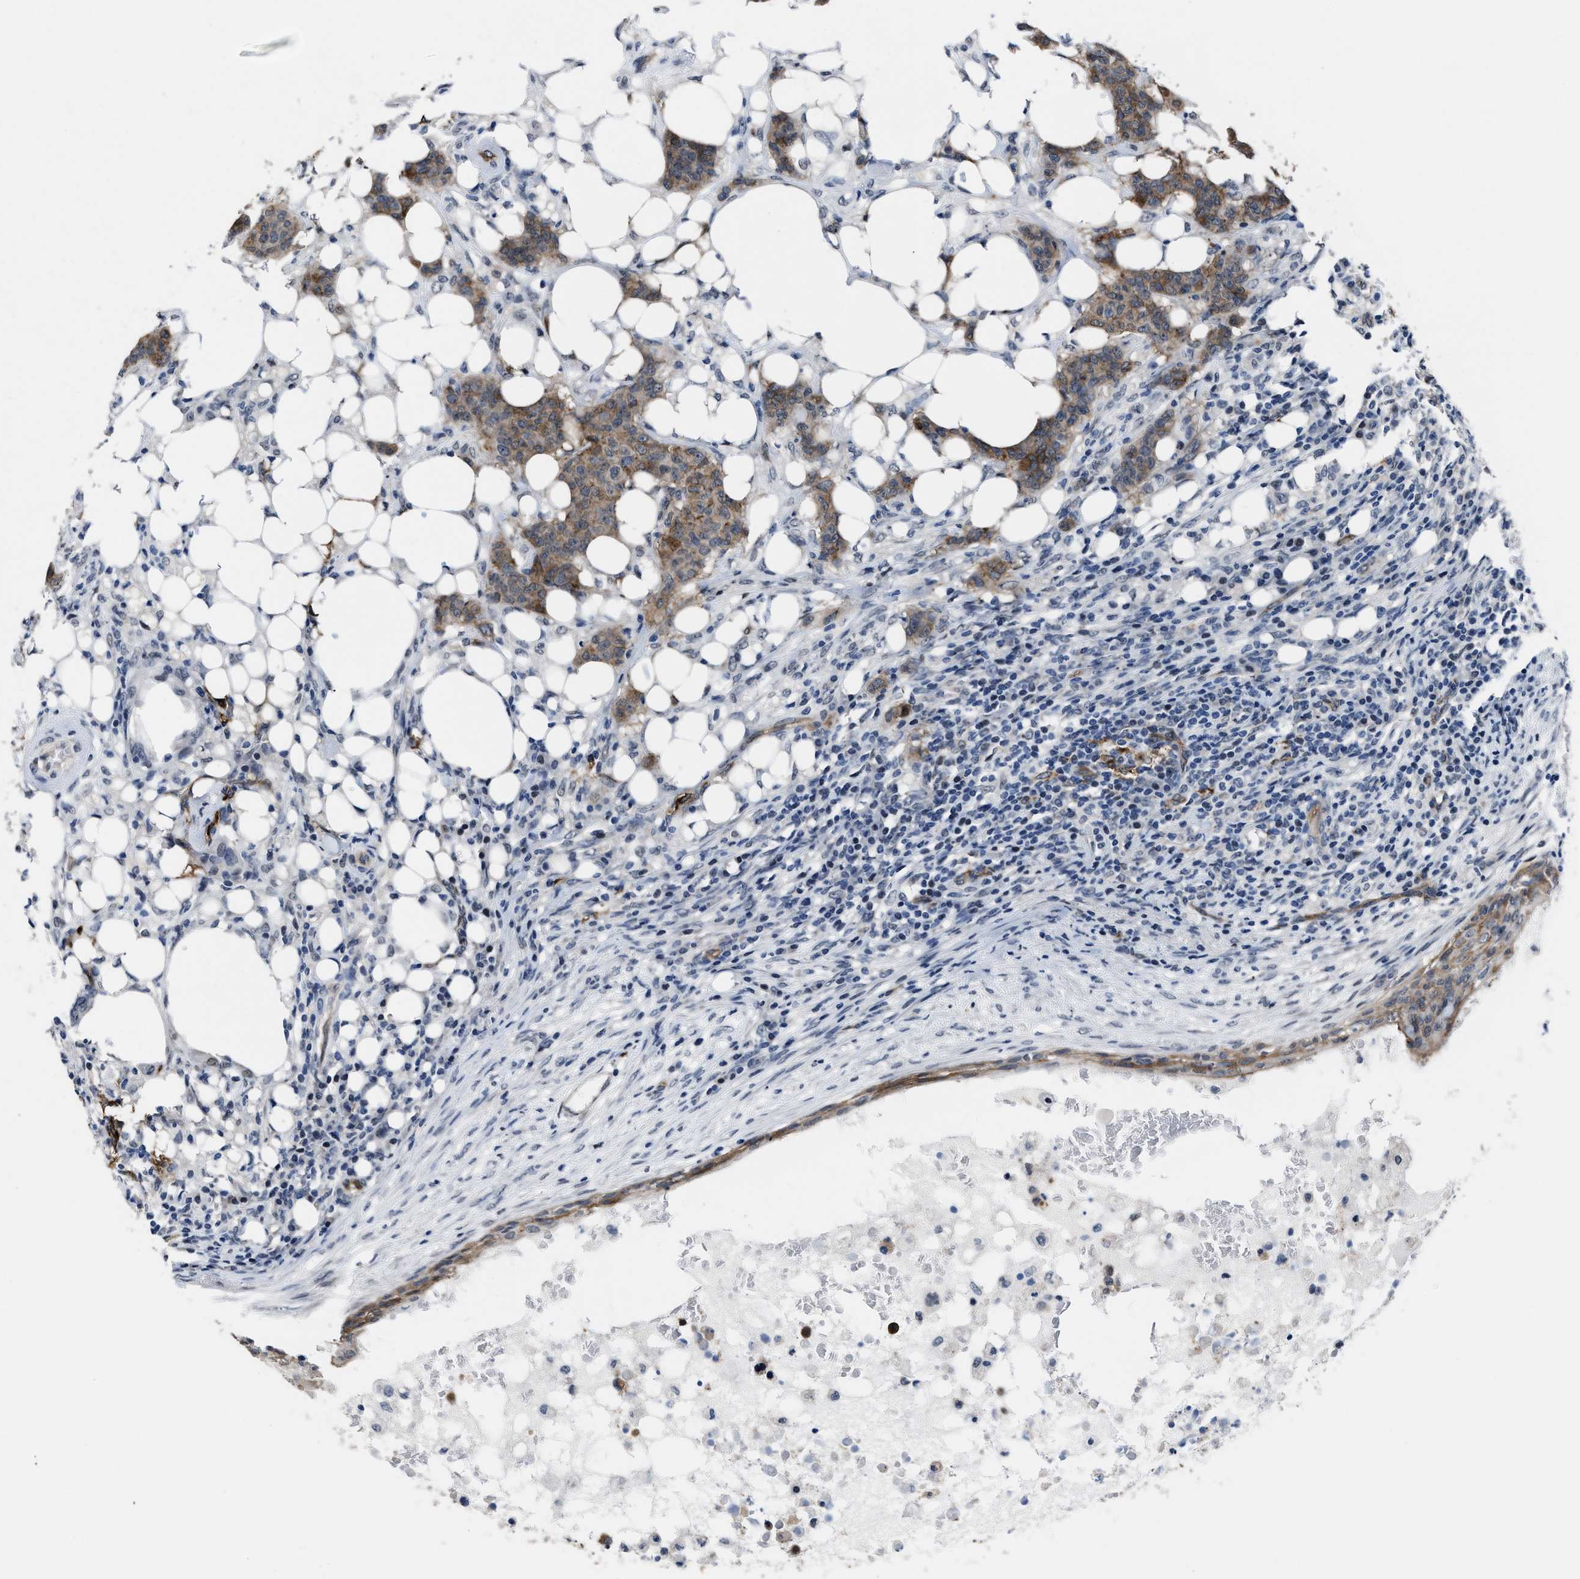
{"staining": {"intensity": "moderate", "quantity": ">75%", "location": "cytoplasmic/membranous"}, "tissue": "breast cancer", "cell_type": "Tumor cells", "image_type": "cancer", "snomed": [{"axis": "morphology", "description": "Duct carcinoma"}, {"axis": "topography", "description": "Breast"}], "caption": "DAB (3,3'-diaminobenzidine) immunohistochemical staining of breast cancer reveals moderate cytoplasmic/membranous protein positivity in about >75% of tumor cells. (DAB (3,3'-diaminobenzidine) = brown stain, brightfield microscopy at high magnification).", "gene": "MARCKSL1", "patient": {"sex": "female", "age": 40}}